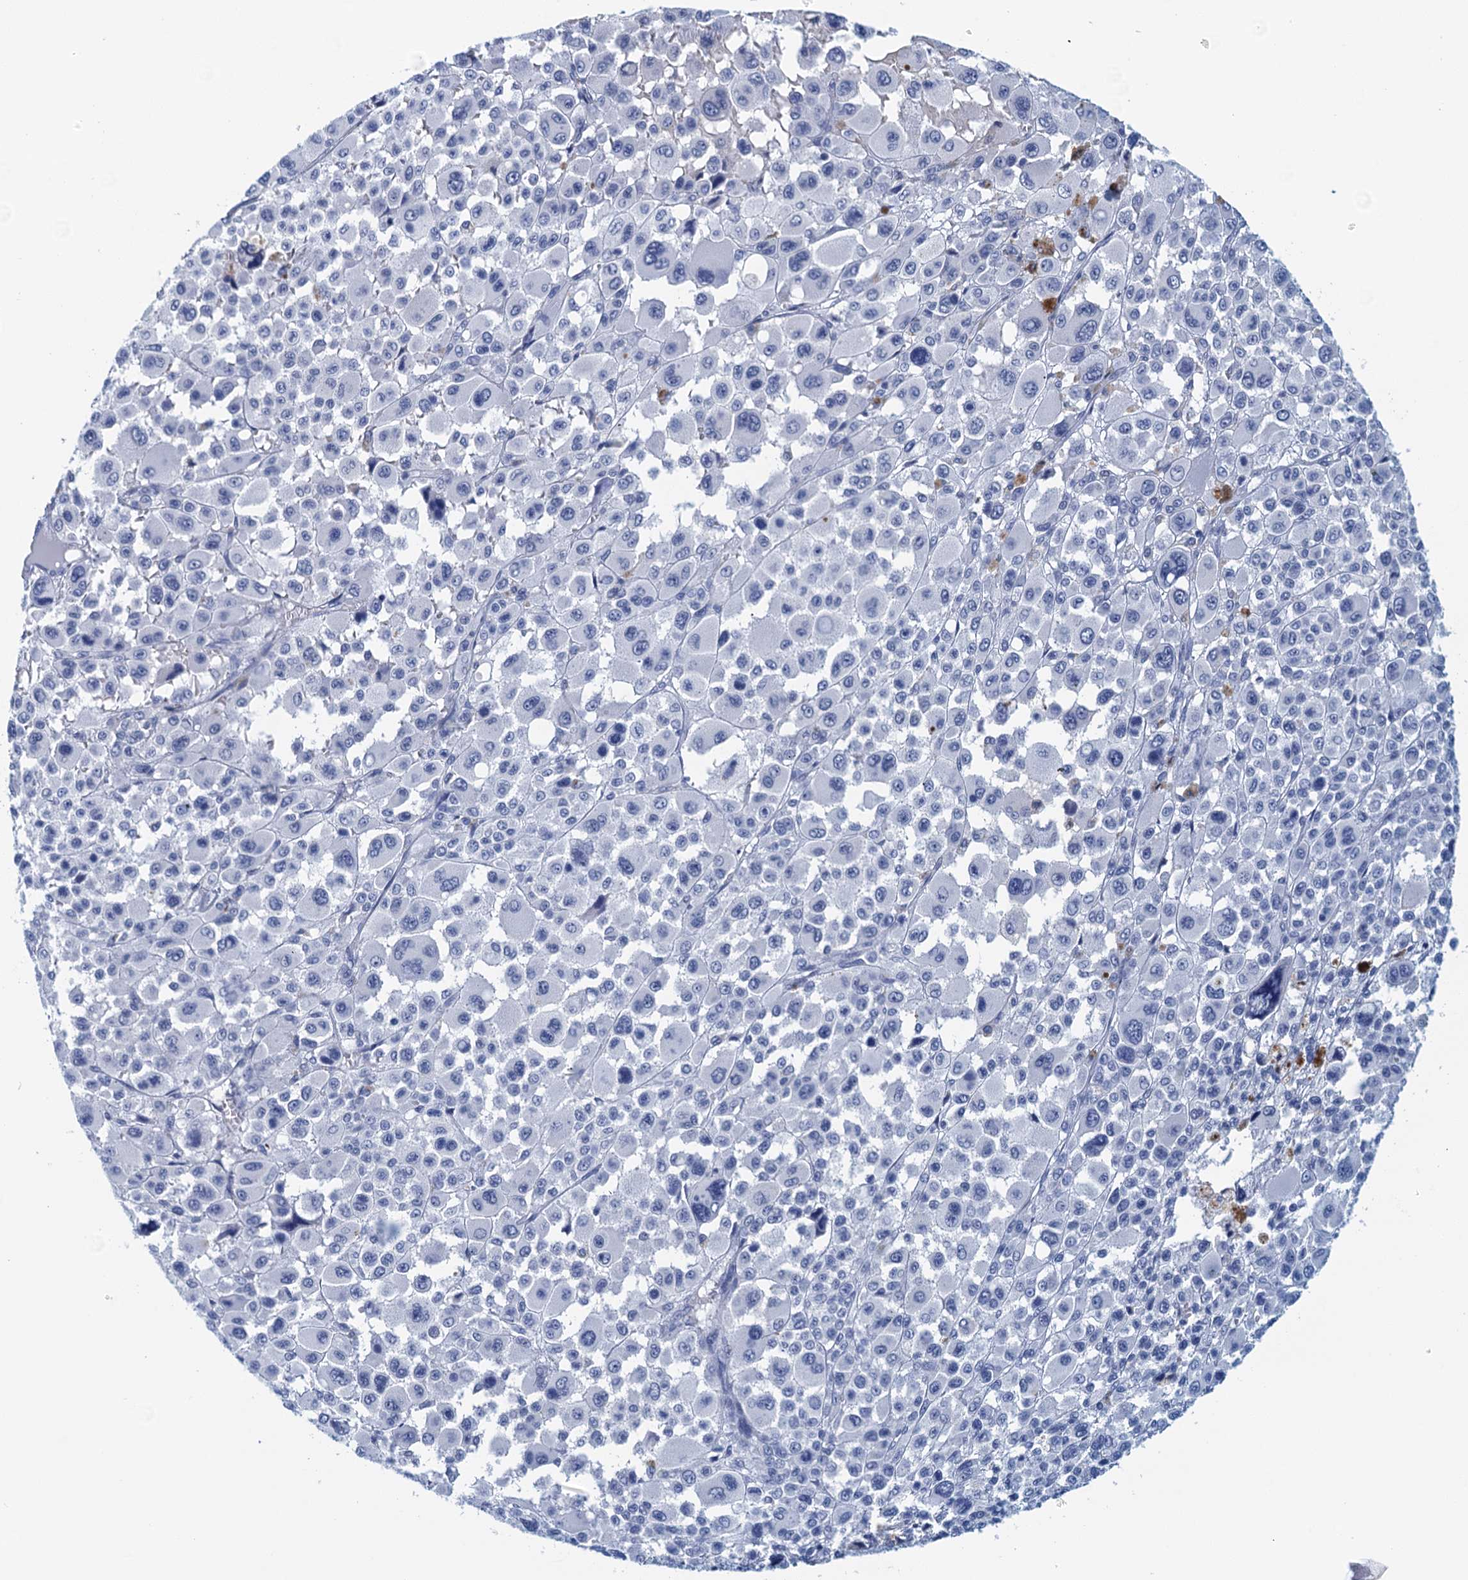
{"staining": {"intensity": "negative", "quantity": "none", "location": "none"}, "tissue": "melanoma", "cell_type": "Tumor cells", "image_type": "cancer", "snomed": [{"axis": "morphology", "description": "Malignant melanoma, Metastatic site"}, {"axis": "topography", "description": "Skin"}], "caption": "Tumor cells are negative for protein expression in human melanoma.", "gene": "CYP51A1", "patient": {"sex": "female", "age": 74}}